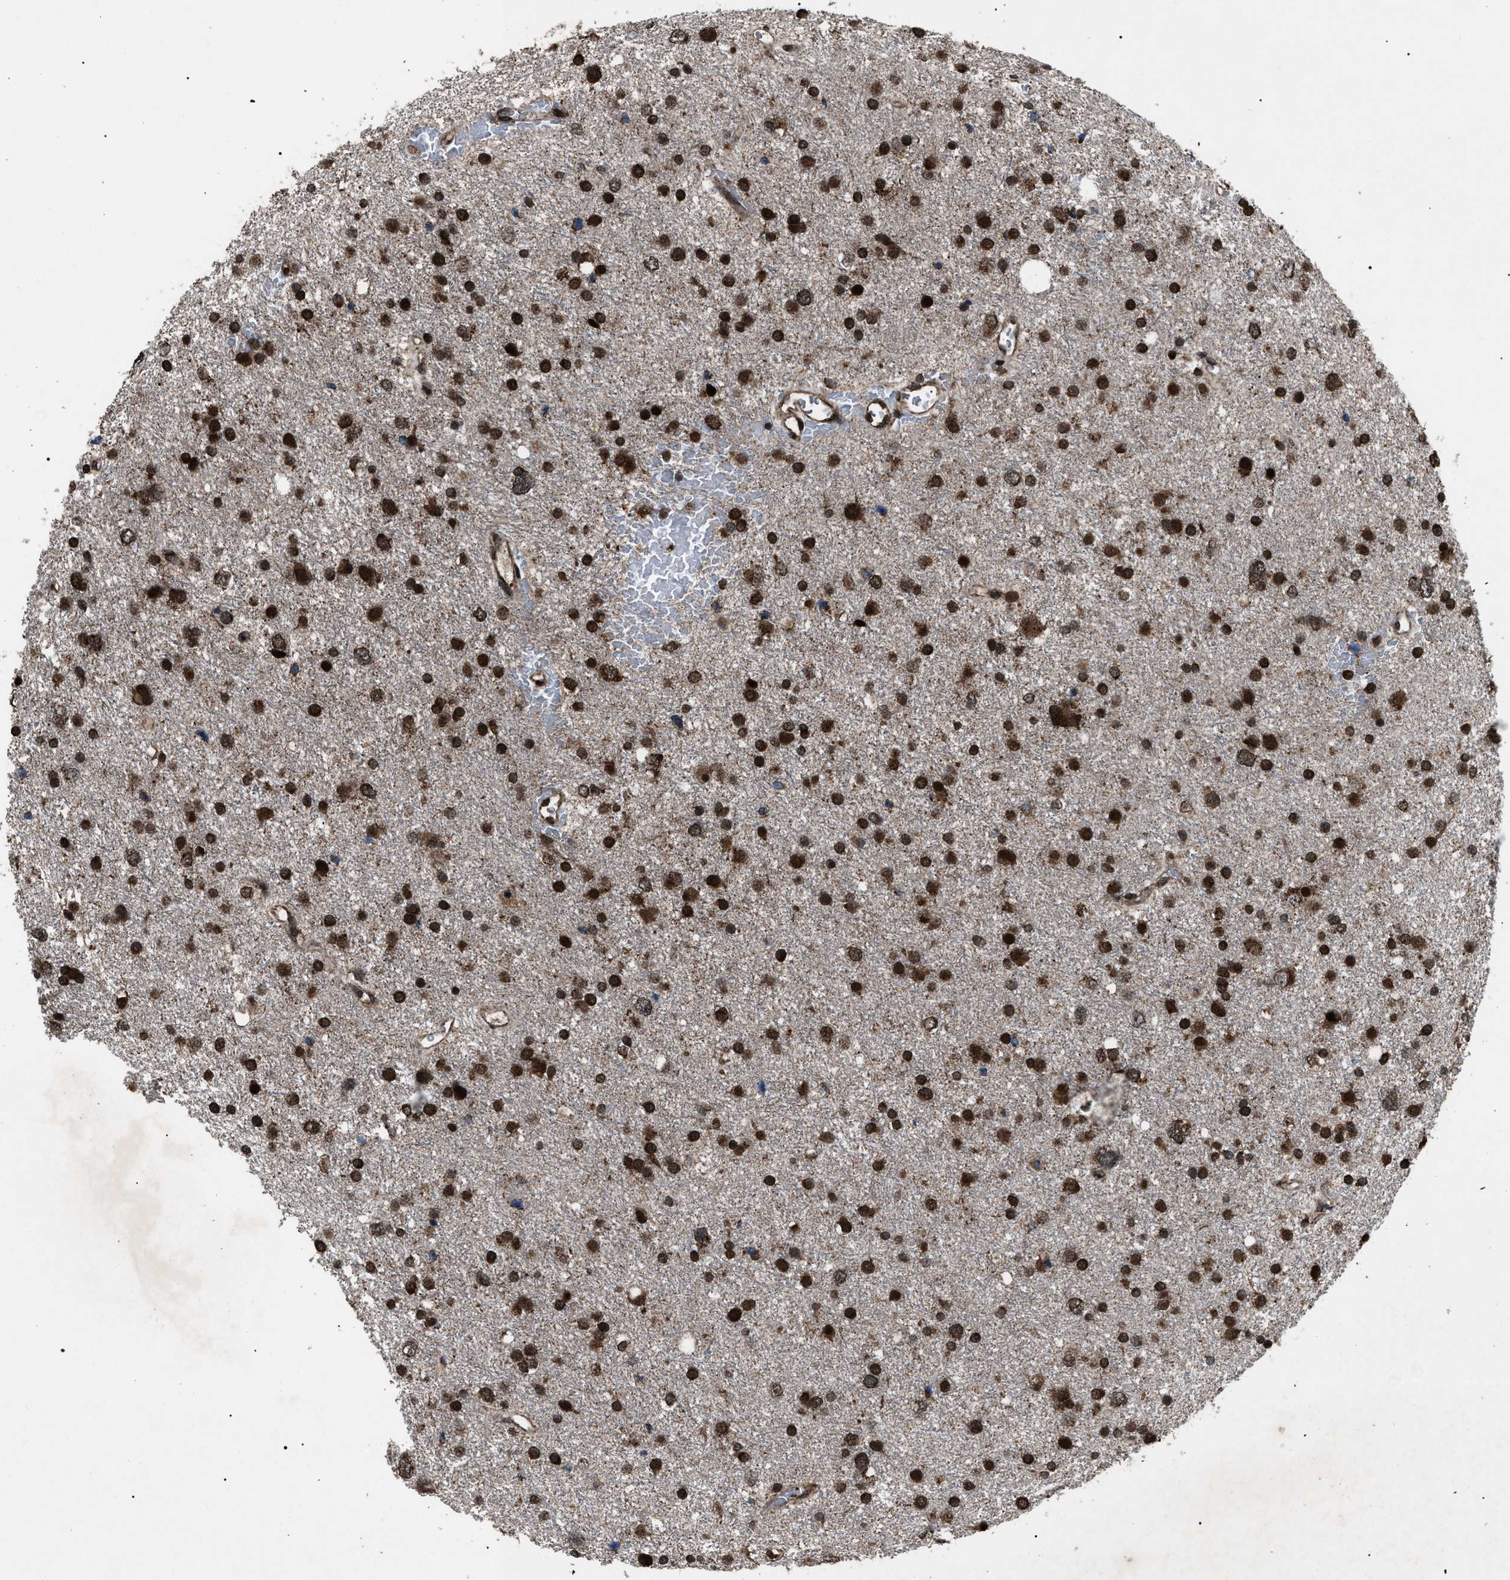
{"staining": {"intensity": "strong", "quantity": ">75%", "location": "nuclear"}, "tissue": "glioma", "cell_type": "Tumor cells", "image_type": "cancer", "snomed": [{"axis": "morphology", "description": "Glioma, malignant, Low grade"}, {"axis": "topography", "description": "Brain"}], "caption": "Malignant low-grade glioma stained for a protein displays strong nuclear positivity in tumor cells. The protein of interest is shown in brown color, while the nuclei are stained blue.", "gene": "ZFAND2A", "patient": {"sex": "female", "age": 37}}